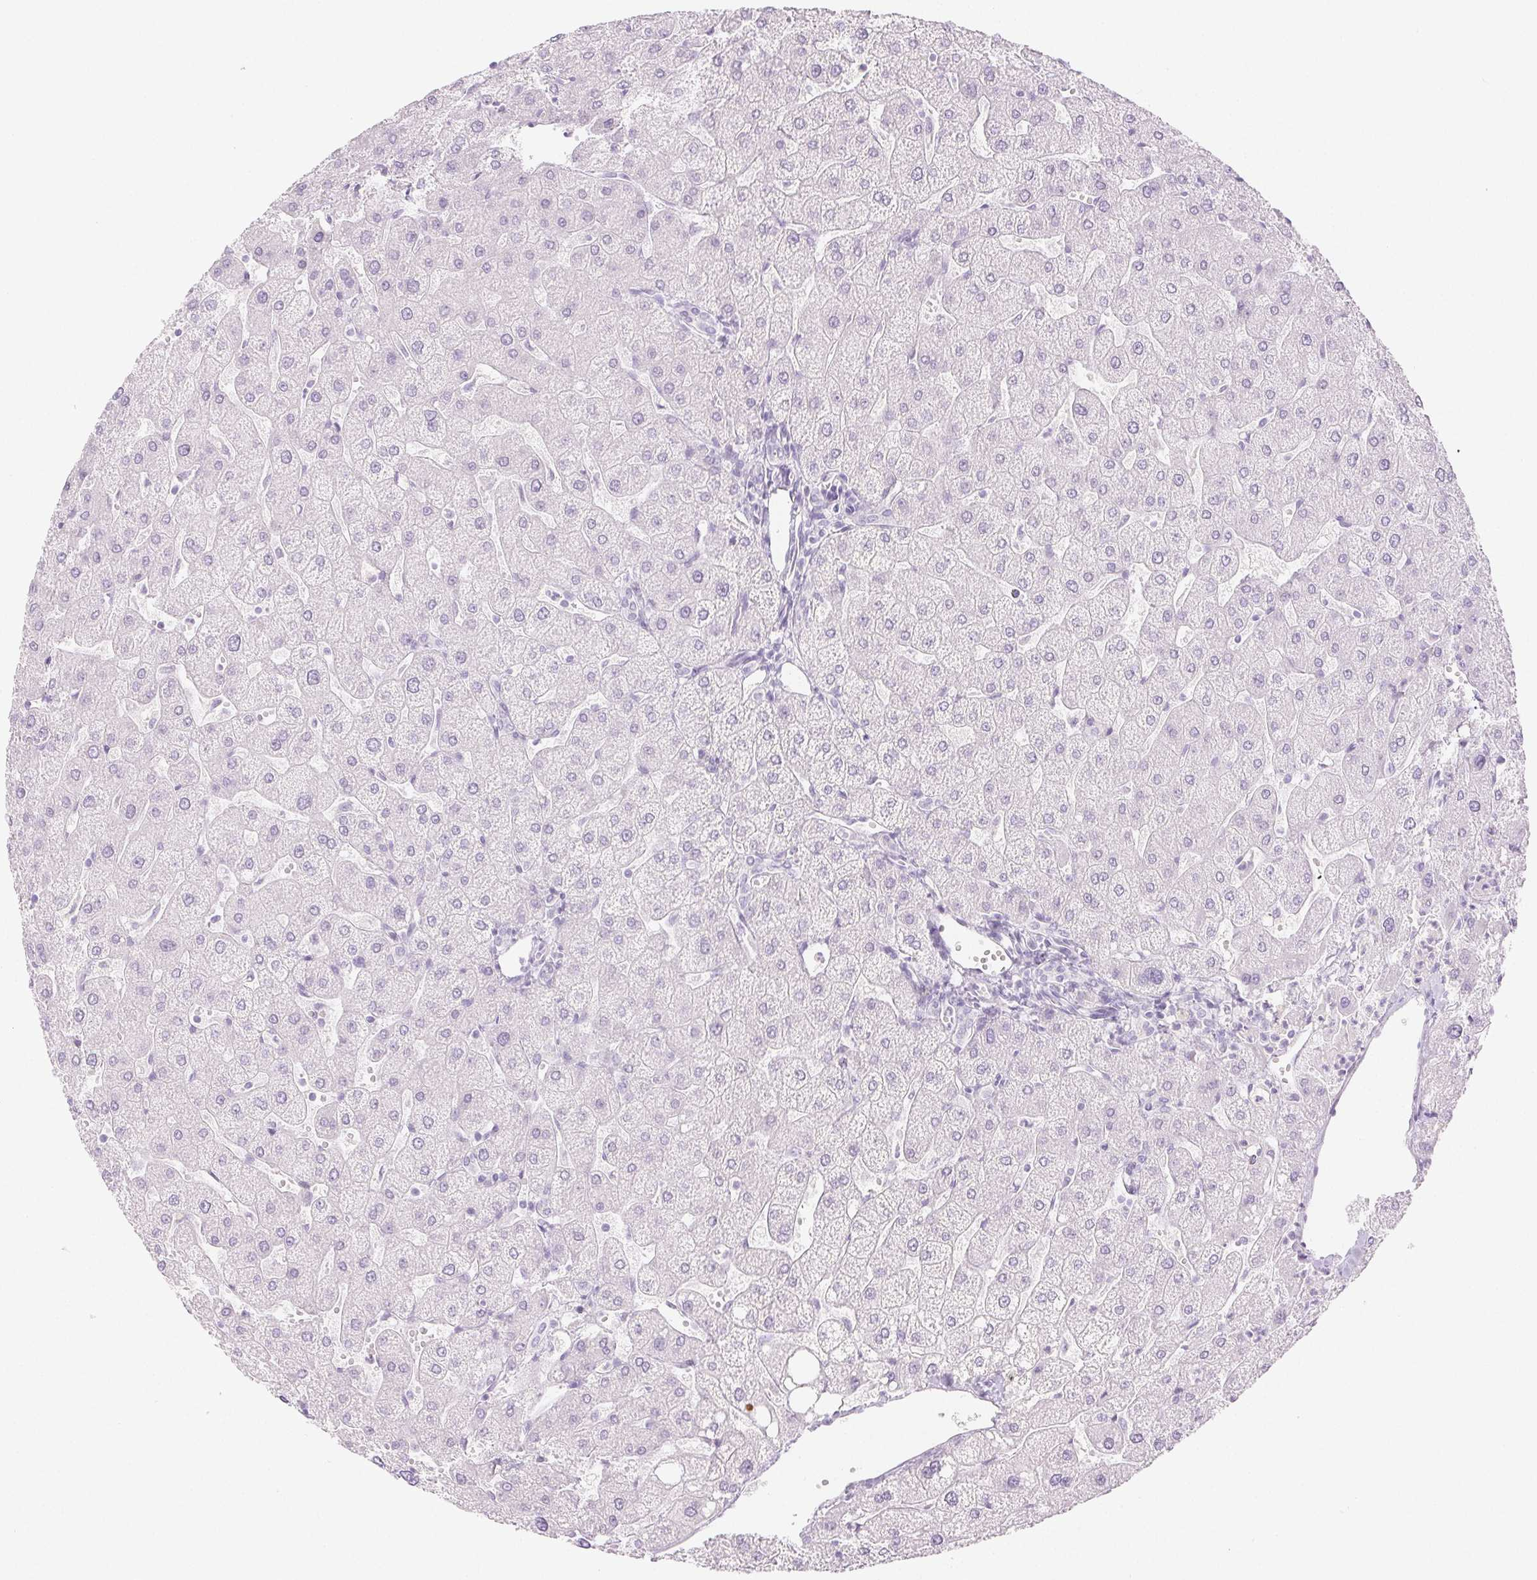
{"staining": {"intensity": "negative", "quantity": "none", "location": "none"}, "tissue": "liver", "cell_type": "Cholangiocytes", "image_type": "normal", "snomed": [{"axis": "morphology", "description": "Normal tissue, NOS"}, {"axis": "topography", "description": "Liver"}], "caption": "Immunohistochemistry micrograph of normal liver stained for a protein (brown), which shows no positivity in cholangiocytes.", "gene": "PI3", "patient": {"sex": "male", "age": 67}}